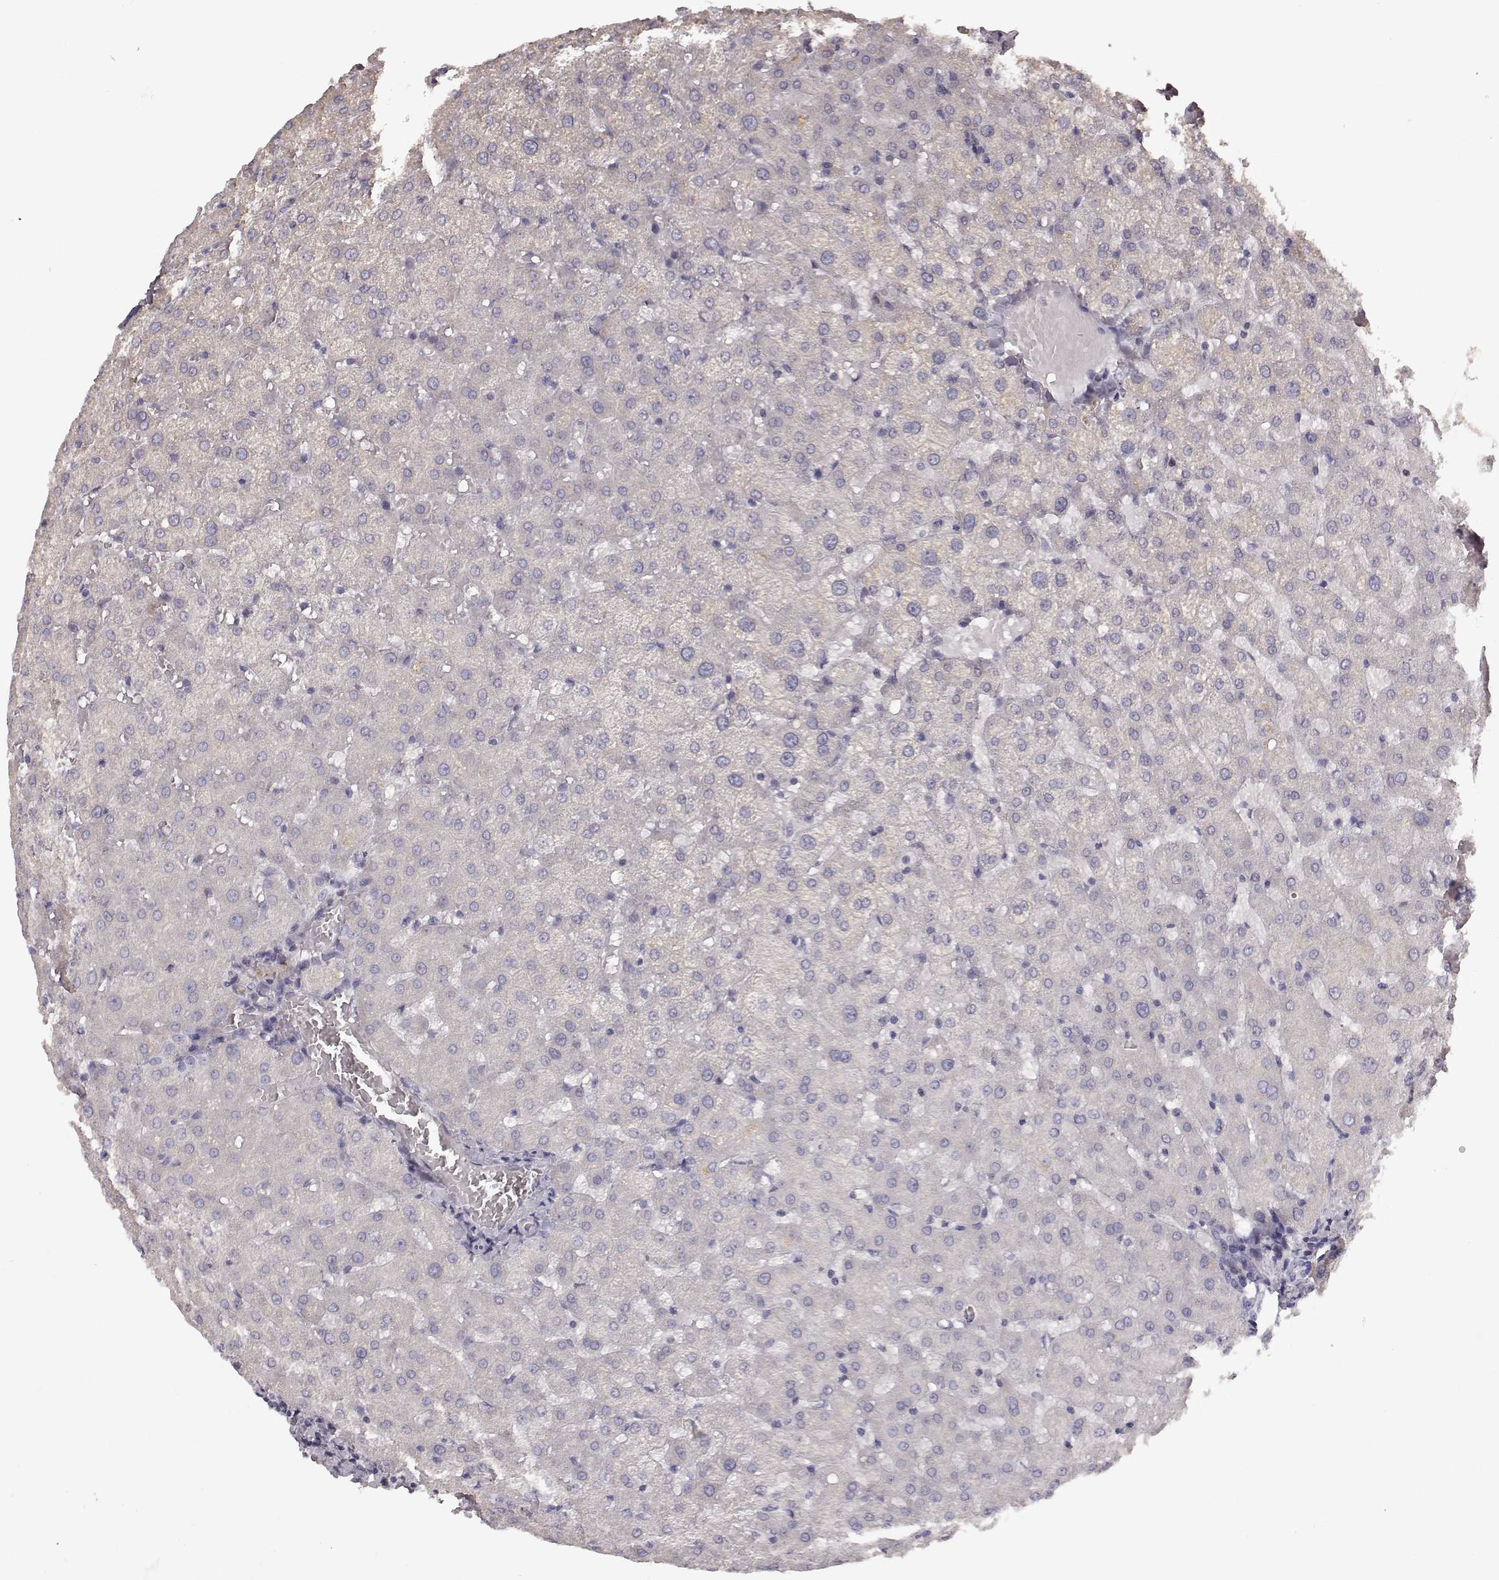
{"staining": {"intensity": "negative", "quantity": "none", "location": "none"}, "tissue": "liver", "cell_type": "Cholangiocytes", "image_type": "normal", "snomed": [{"axis": "morphology", "description": "Normal tissue, NOS"}, {"axis": "topography", "description": "Liver"}], "caption": "Liver stained for a protein using immunohistochemistry demonstrates no staining cholangiocytes.", "gene": "TLX3", "patient": {"sex": "female", "age": 50}}